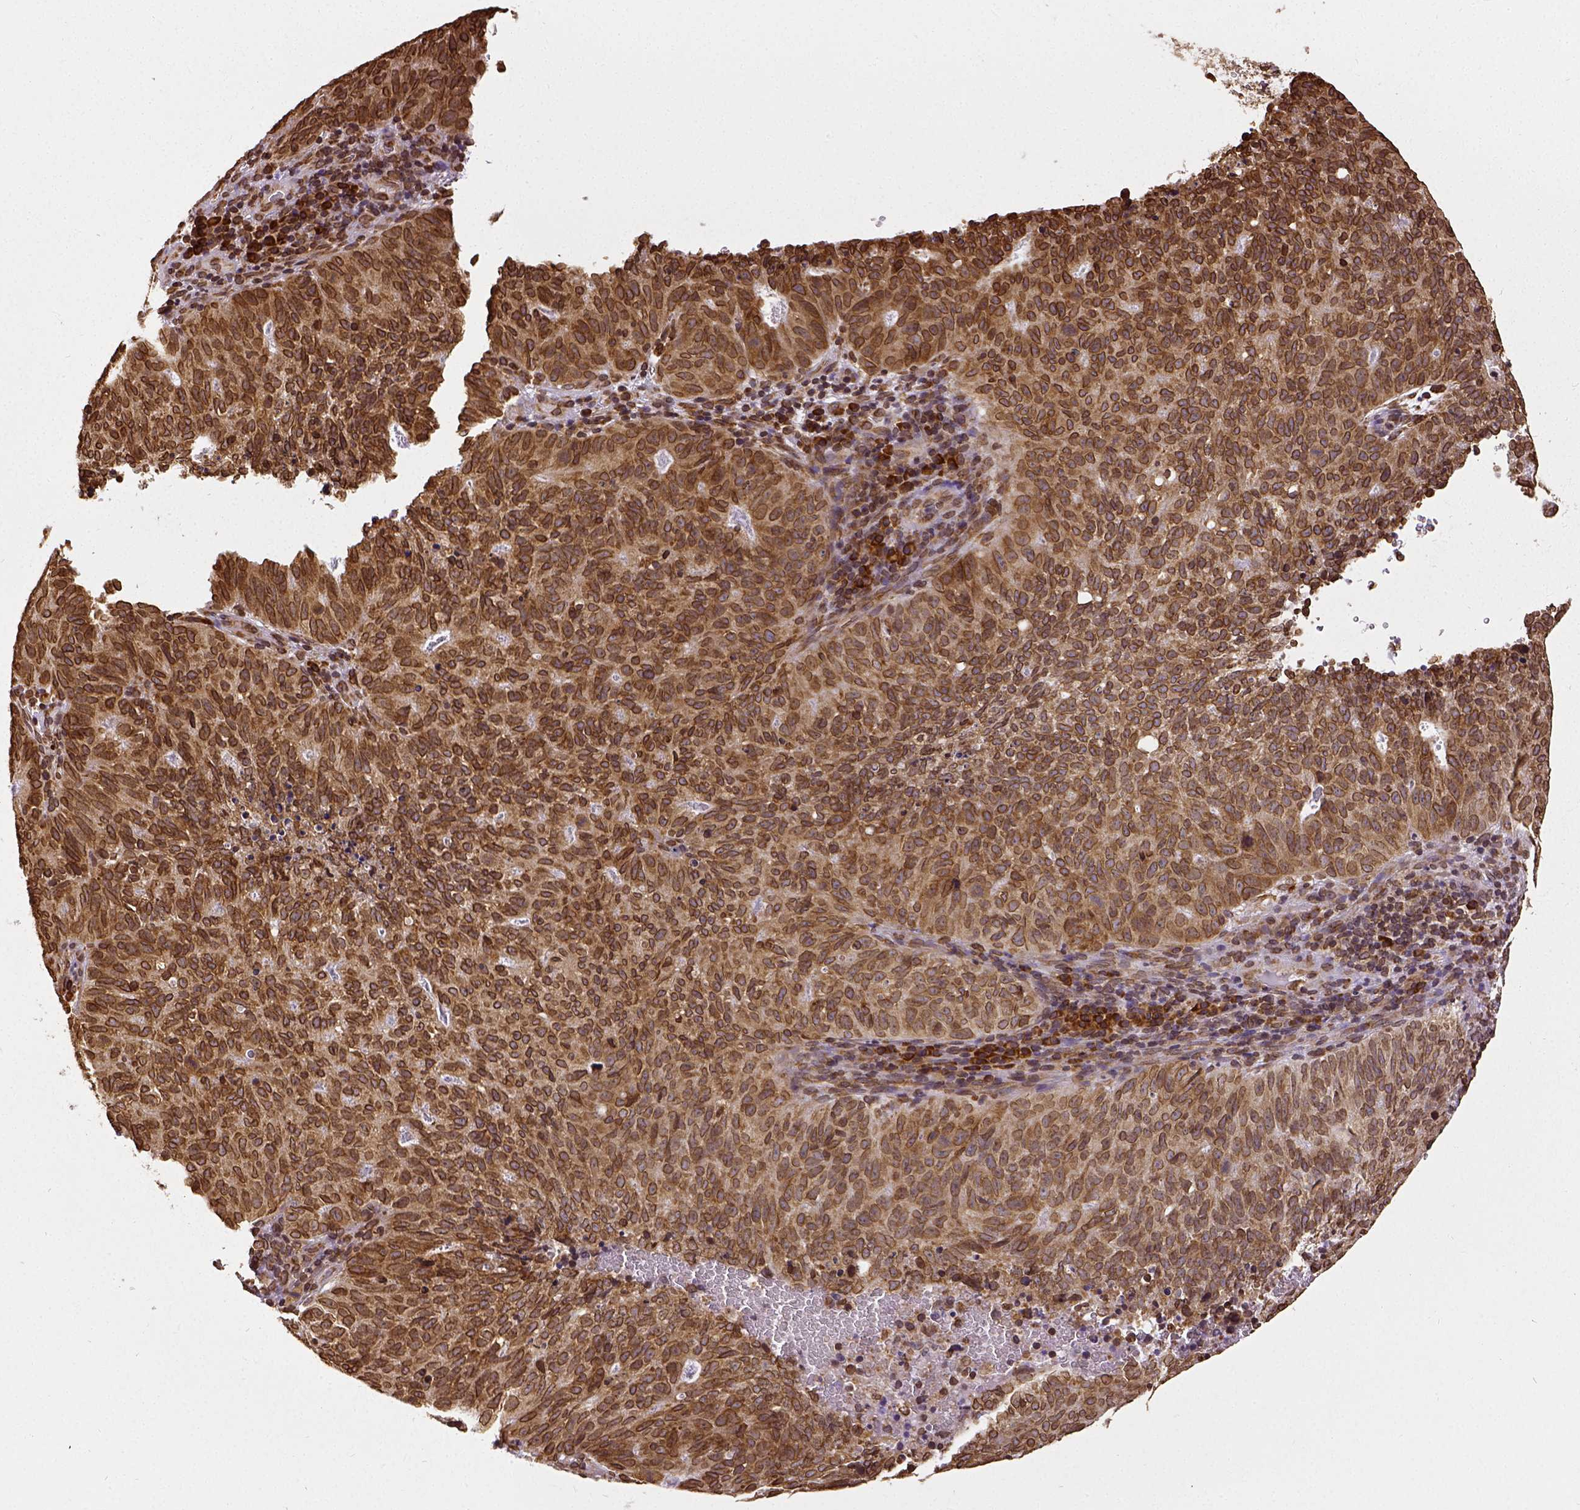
{"staining": {"intensity": "strong", "quantity": ">75%", "location": "cytoplasmic/membranous,nuclear"}, "tissue": "cervical cancer", "cell_type": "Tumor cells", "image_type": "cancer", "snomed": [{"axis": "morphology", "description": "Adenocarcinoma, NOS"}, {"axis": "topography", "description": "Cervix"}], "caption": "This micrograph exhibits cervical cancer (adenocarcinoma) stained with immunohistochemistry (IHC) to label a protein in brown. The cytoplasmic/membranous and nuclear of tumor cells show strong positivity for the protein. Nuclei are counter-stained blue.", "gene": "MTDH", "patient": {"sex": "female", "age": 38}}